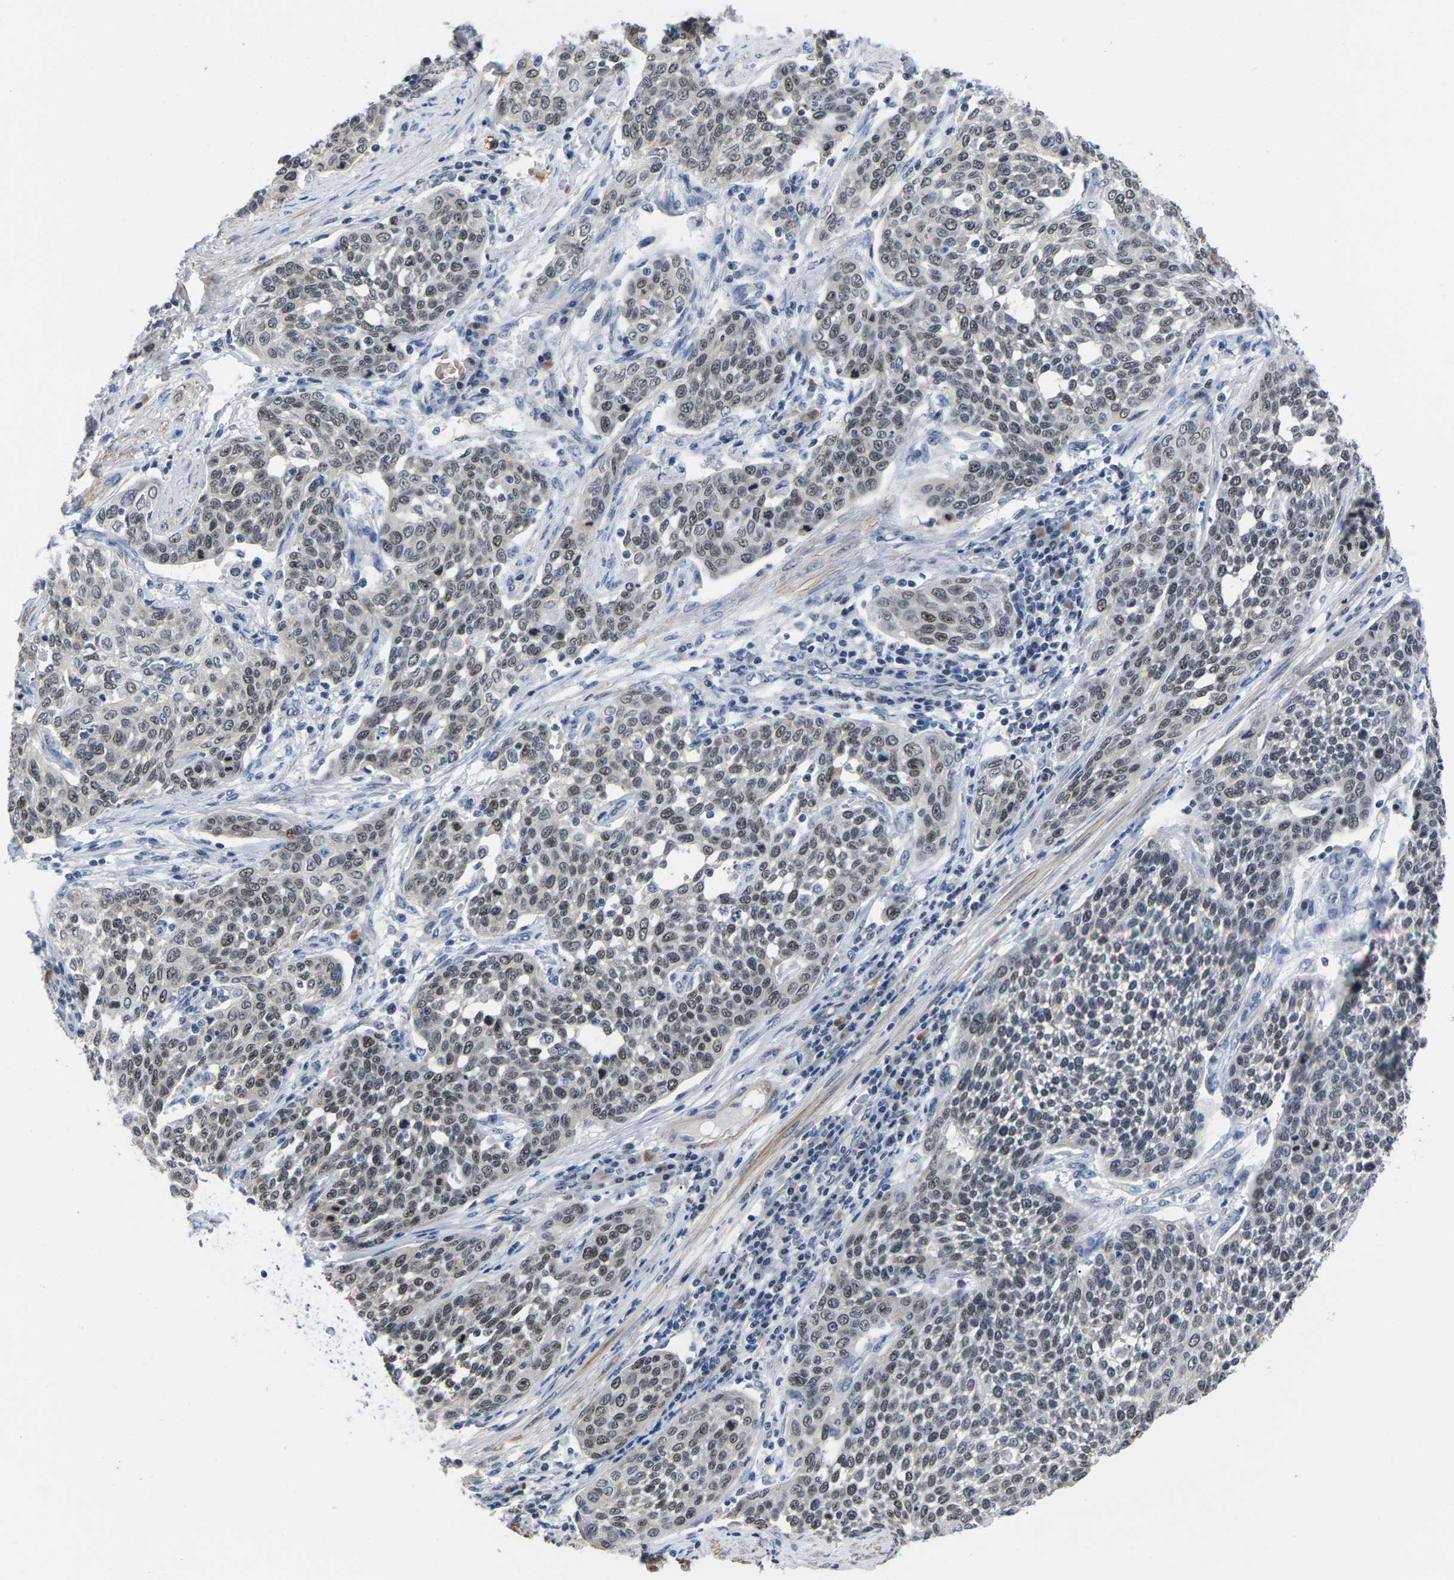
{"staining": {"intensity": "weak", "quantity": "25%-75%", "location": "nuclear"}, "tissue": "cervical cancer", "cell_type": "Tumor cells", "image_type": "cancer", "snomed": [{"axis": "morphology", "description": "Squamous cell carcinoma, NOS"}, {"axis": "topography", "description": "Cervix"}], "caption": "The photomicrograph displays staining of squamous cell carcinoma (cervical), revealing weak nuclear protein positivity (brown color) within tumor cells.", "gene": "ST6GAL2", "patient": {"sex": "female", "age": 34}}